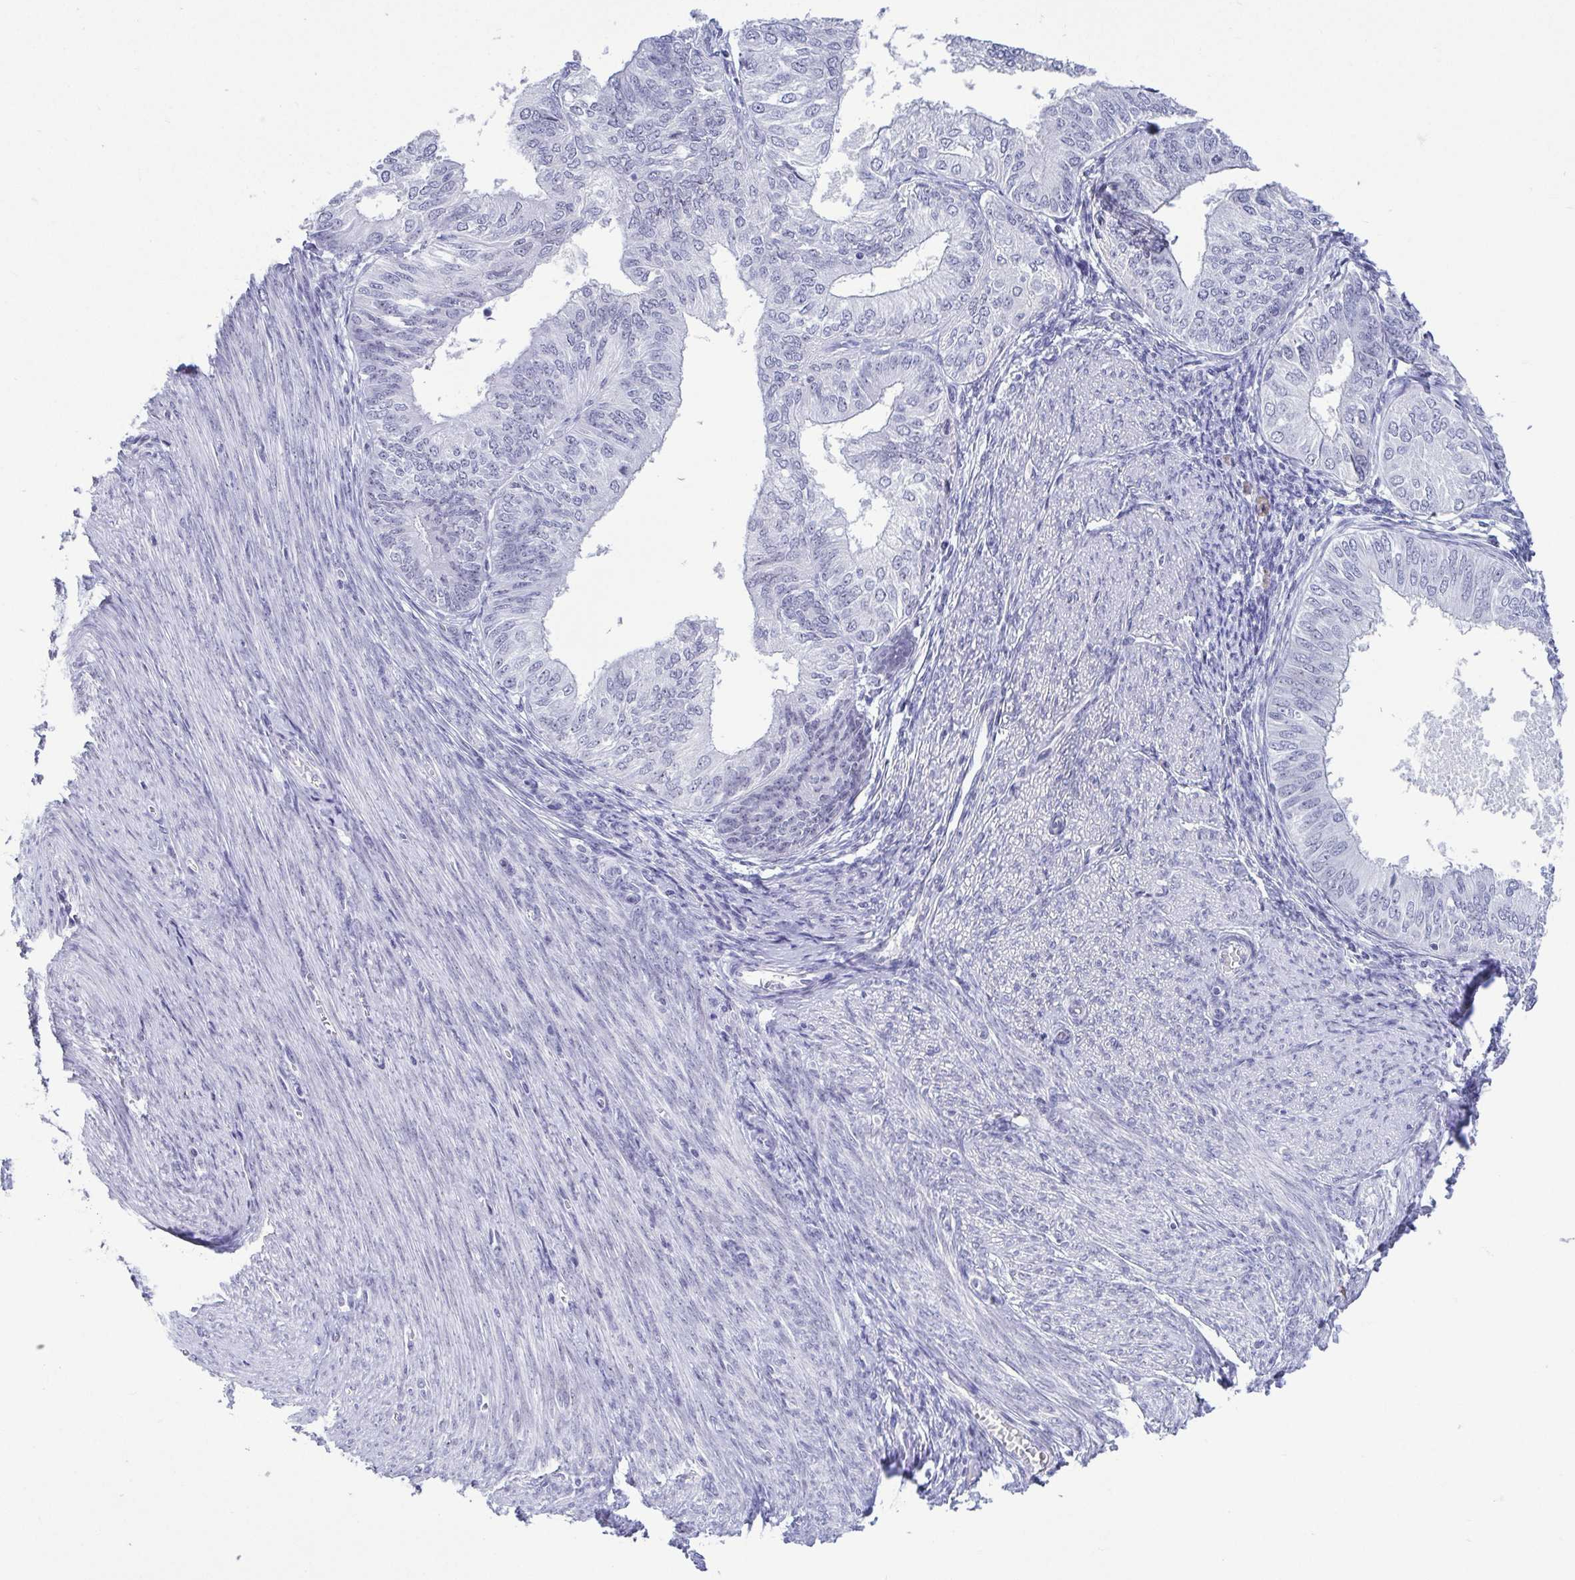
{"staining": {"intensity": "negative", "quantity": "none", "location": "none"}, "tissue": "endometrial cancer", "cell_type": "Tumor cells", "image_type": "cancer", "snomed": [{"axis": "morphology", "description": "Adenocarcinoma, NOS"}, {"axis": "topography", "description": "Endometrium"}], "caption": "This photomicrograph is of endometrial cancer (adenocarcinoma) stained with immunohistochemistry (IHC) to label a protein in brown with the nuclei are counter-stained blue. There is no expression in tumor cells.", "gene": "BZW1", "patient": {"sex": "female", "age": 58}}